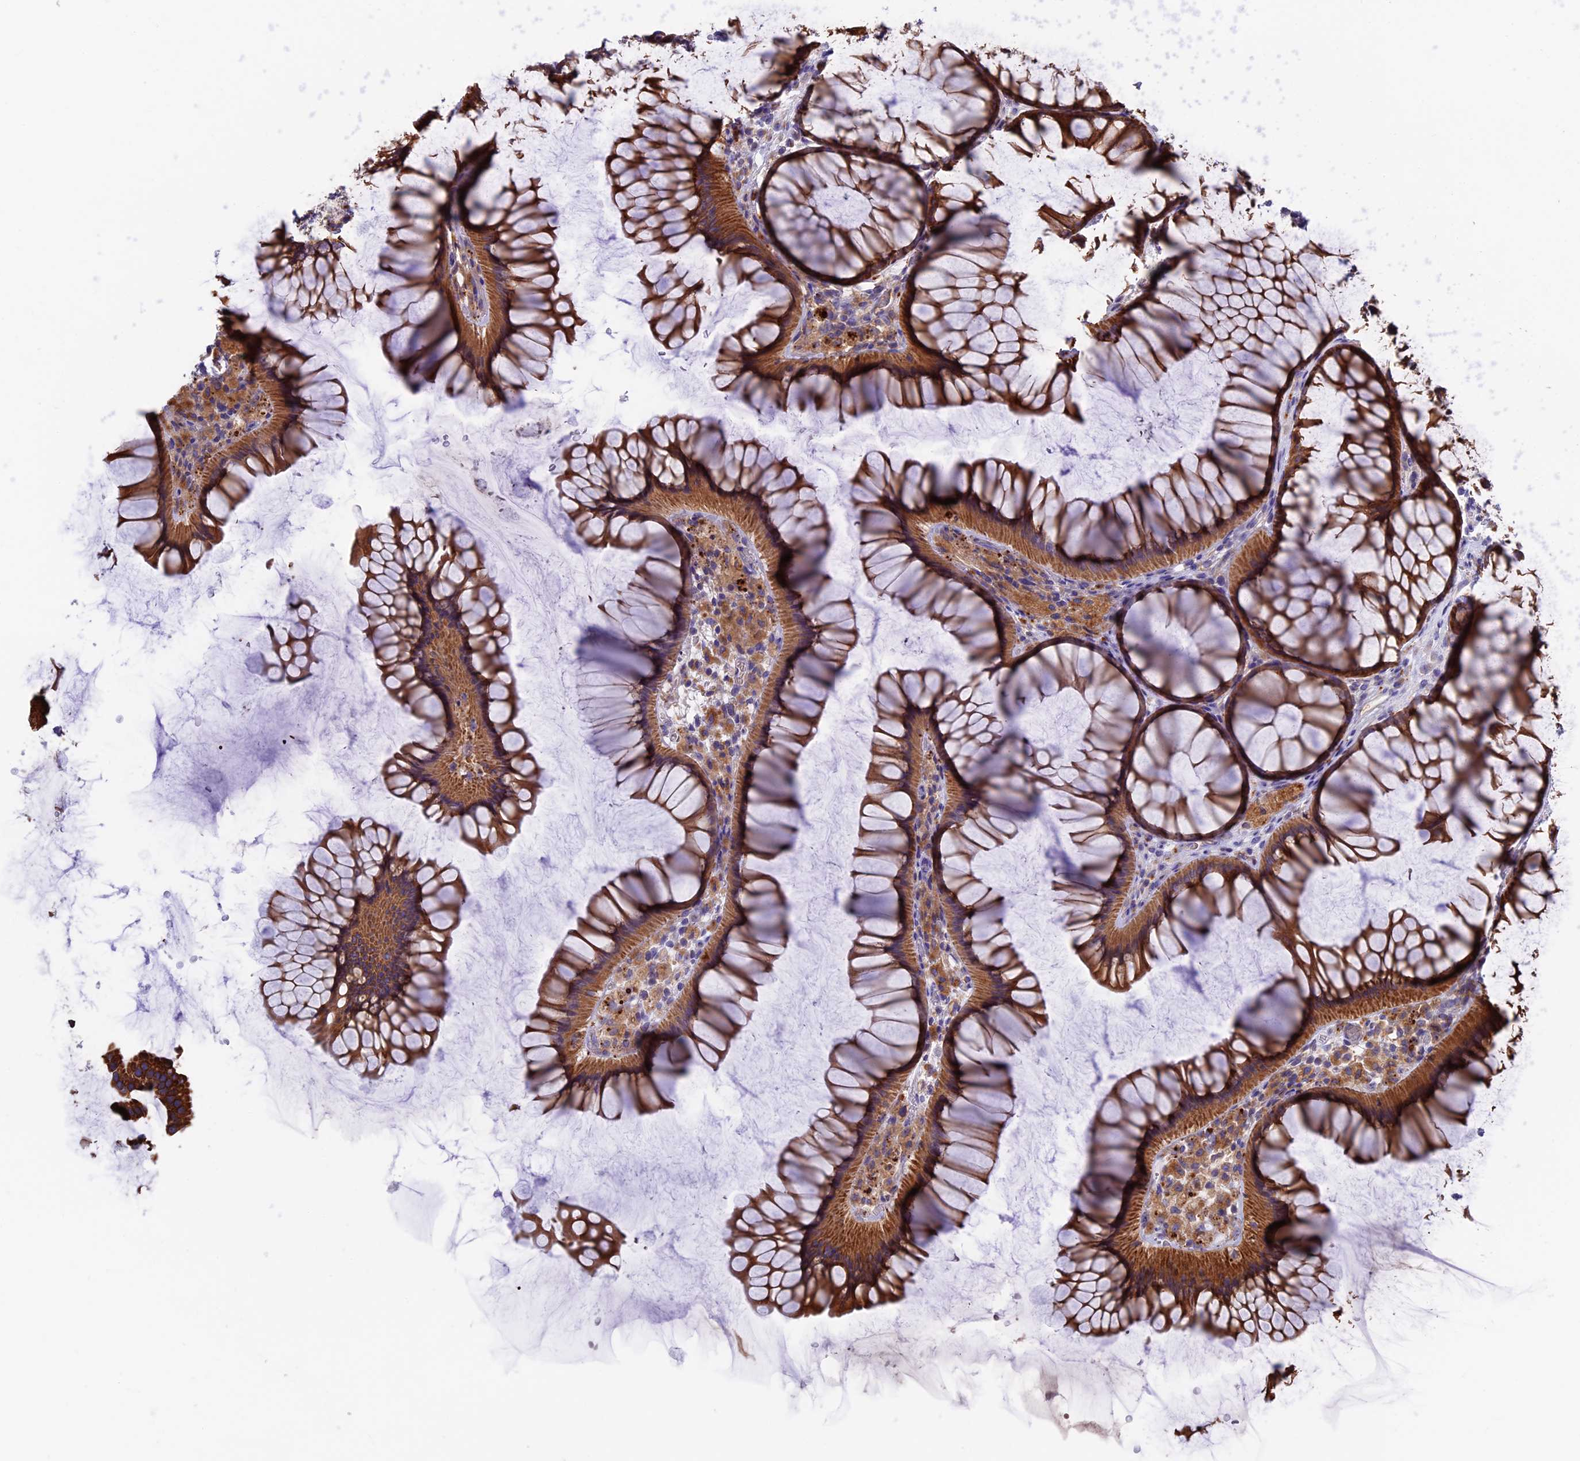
{"staining": {"intensity": "moderate", "quantity": "25%-75%", "location": "cytoplasmic/membranous"}, "tissue": "colon", "cell_type": "Endothelial cells", "image_type": "normal", "snomed": [{"axis": "morphology", "description": "Normal tissue, NOS"}, {"axis": "topography", "description": "Colon"}], "caption": "Immunohistochemistry photomicrograph of benign colon stained for a protein (brown), which shows medium levels of moderate cytoplasmic/membranous expression in about 25%-75% of endothelial cells.", "gene": "PTPN9", "patient": {"sex": "female", "age": 82}}